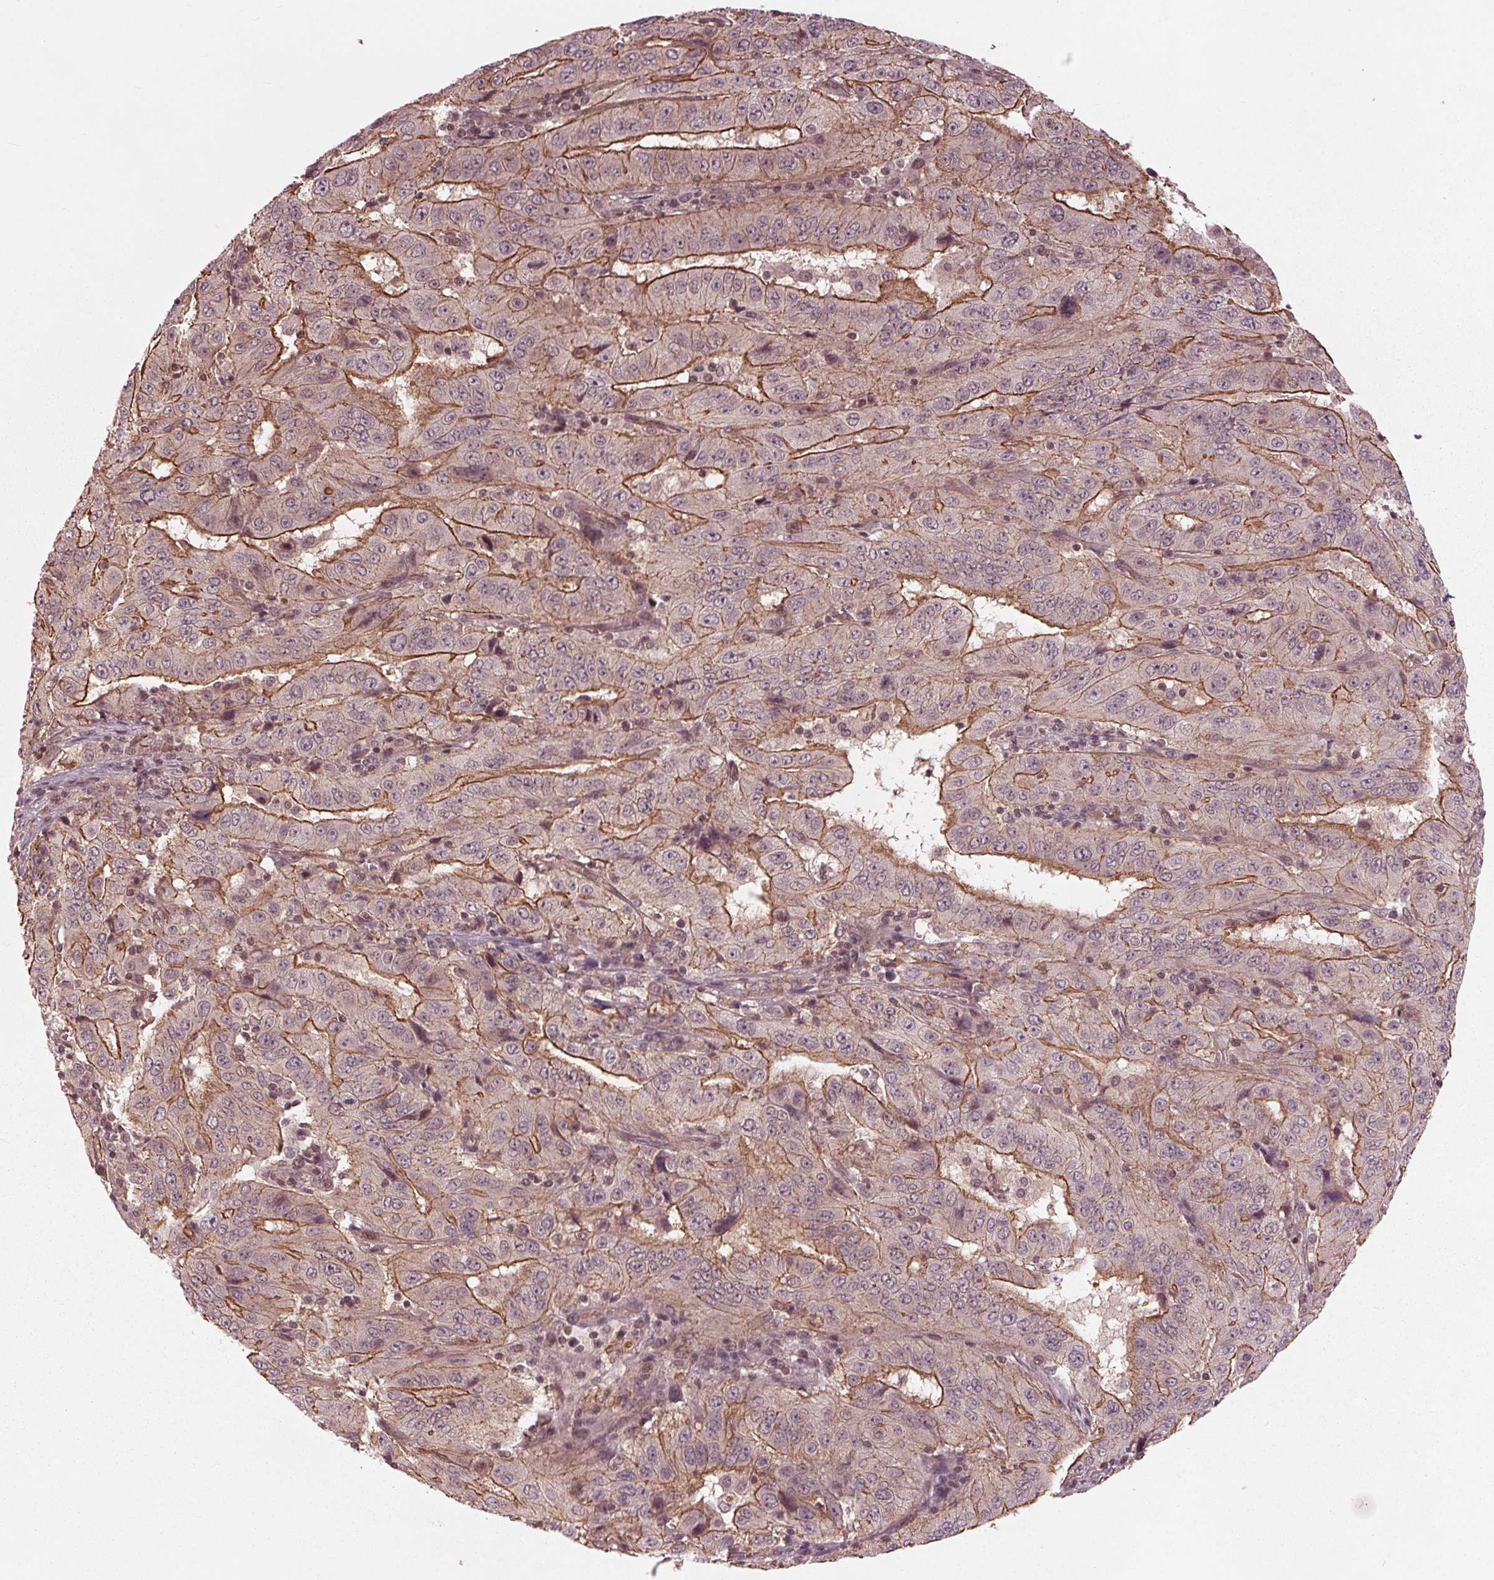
{"staining": {"intensity": "moderate", "quantity": "<25%", "location": "cytoplasmic/membranous"}, "tissue": "pancreatic cancer", "cell_type": "Tumor cells", "image_type": "cancer", "snomed": [{"axis": "morphology", "description": "Adenocarcinoma, NOS"}, {"axis": "topography", "description": "Pancreas"}], "caption": "The histopathology image reveals a brown stain indicating the presence of a protein in the cytoplasmic/membranous of tumor cells in pancreatic adenocarcinoma. (DAB (3,3'-diaminobenzidine) IHC with brightfield microscopy, high magnification).", "gene": "BTBD1", "patient": {"sex": "male", "age": 63}}